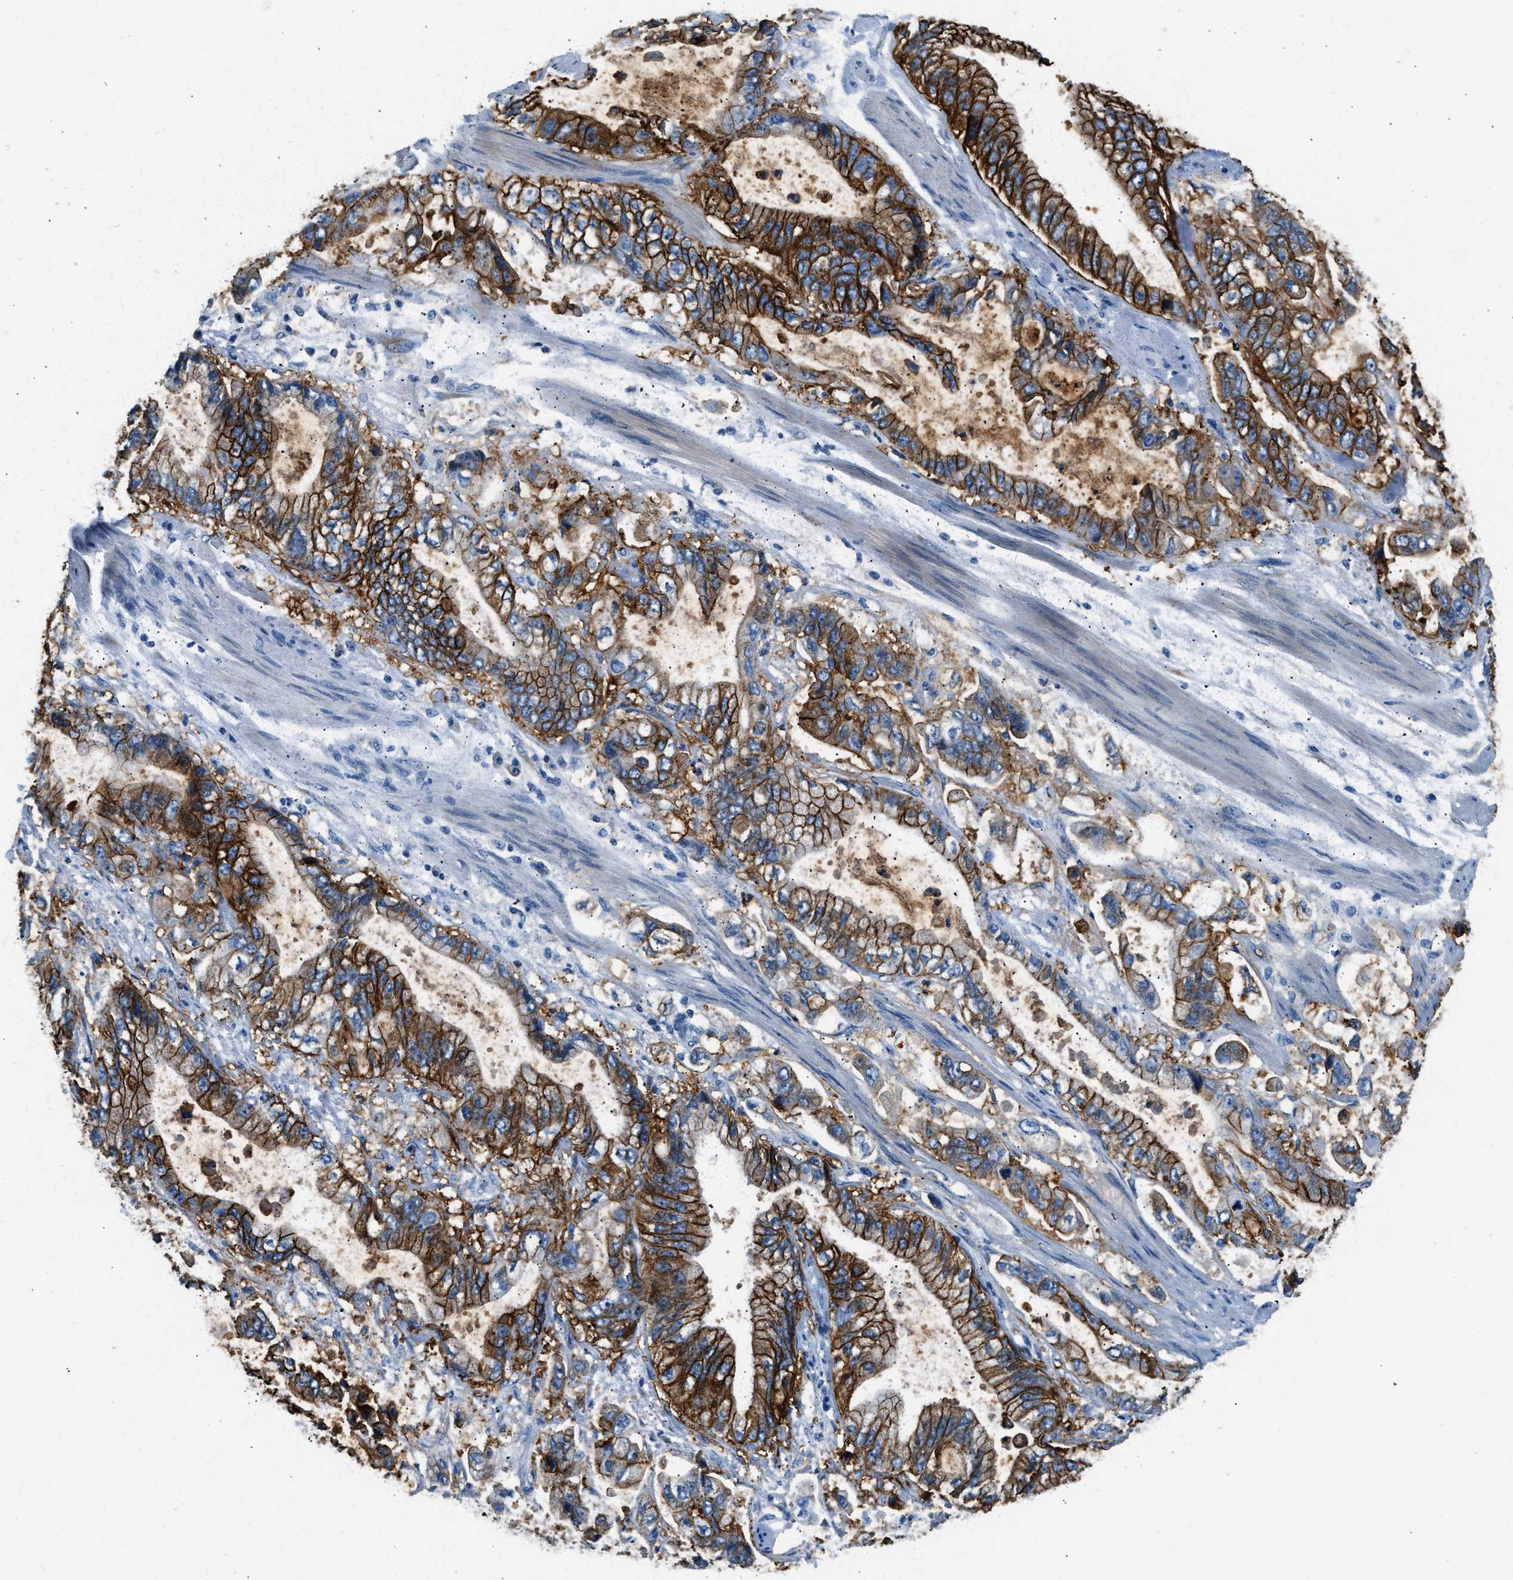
{"staining": {"intensity": "strong", "quantity": ">75%", "location": "cytoplasmic/membranous"}, "tissue": "stomach cancer", "cell_type": "Tumor cells", "image_type": "cancer", "snomed": [{"axis": "morphology", "description": "Normal tissue, NOS"}, {"axis": "morphology", "description": "Adenocarcinoma, NOS"}, {"axis": "topography", "description": "Stomach"}], "caption": "This photomicrograph displays immunohistochemistry staining of stomach adenocarcinoma, with high strong cytoplasmic/membranous positivity in approximately >75% of tumor cells.", "gene": "CLDN18", "patient": {"sex": "male", "age": 62}}